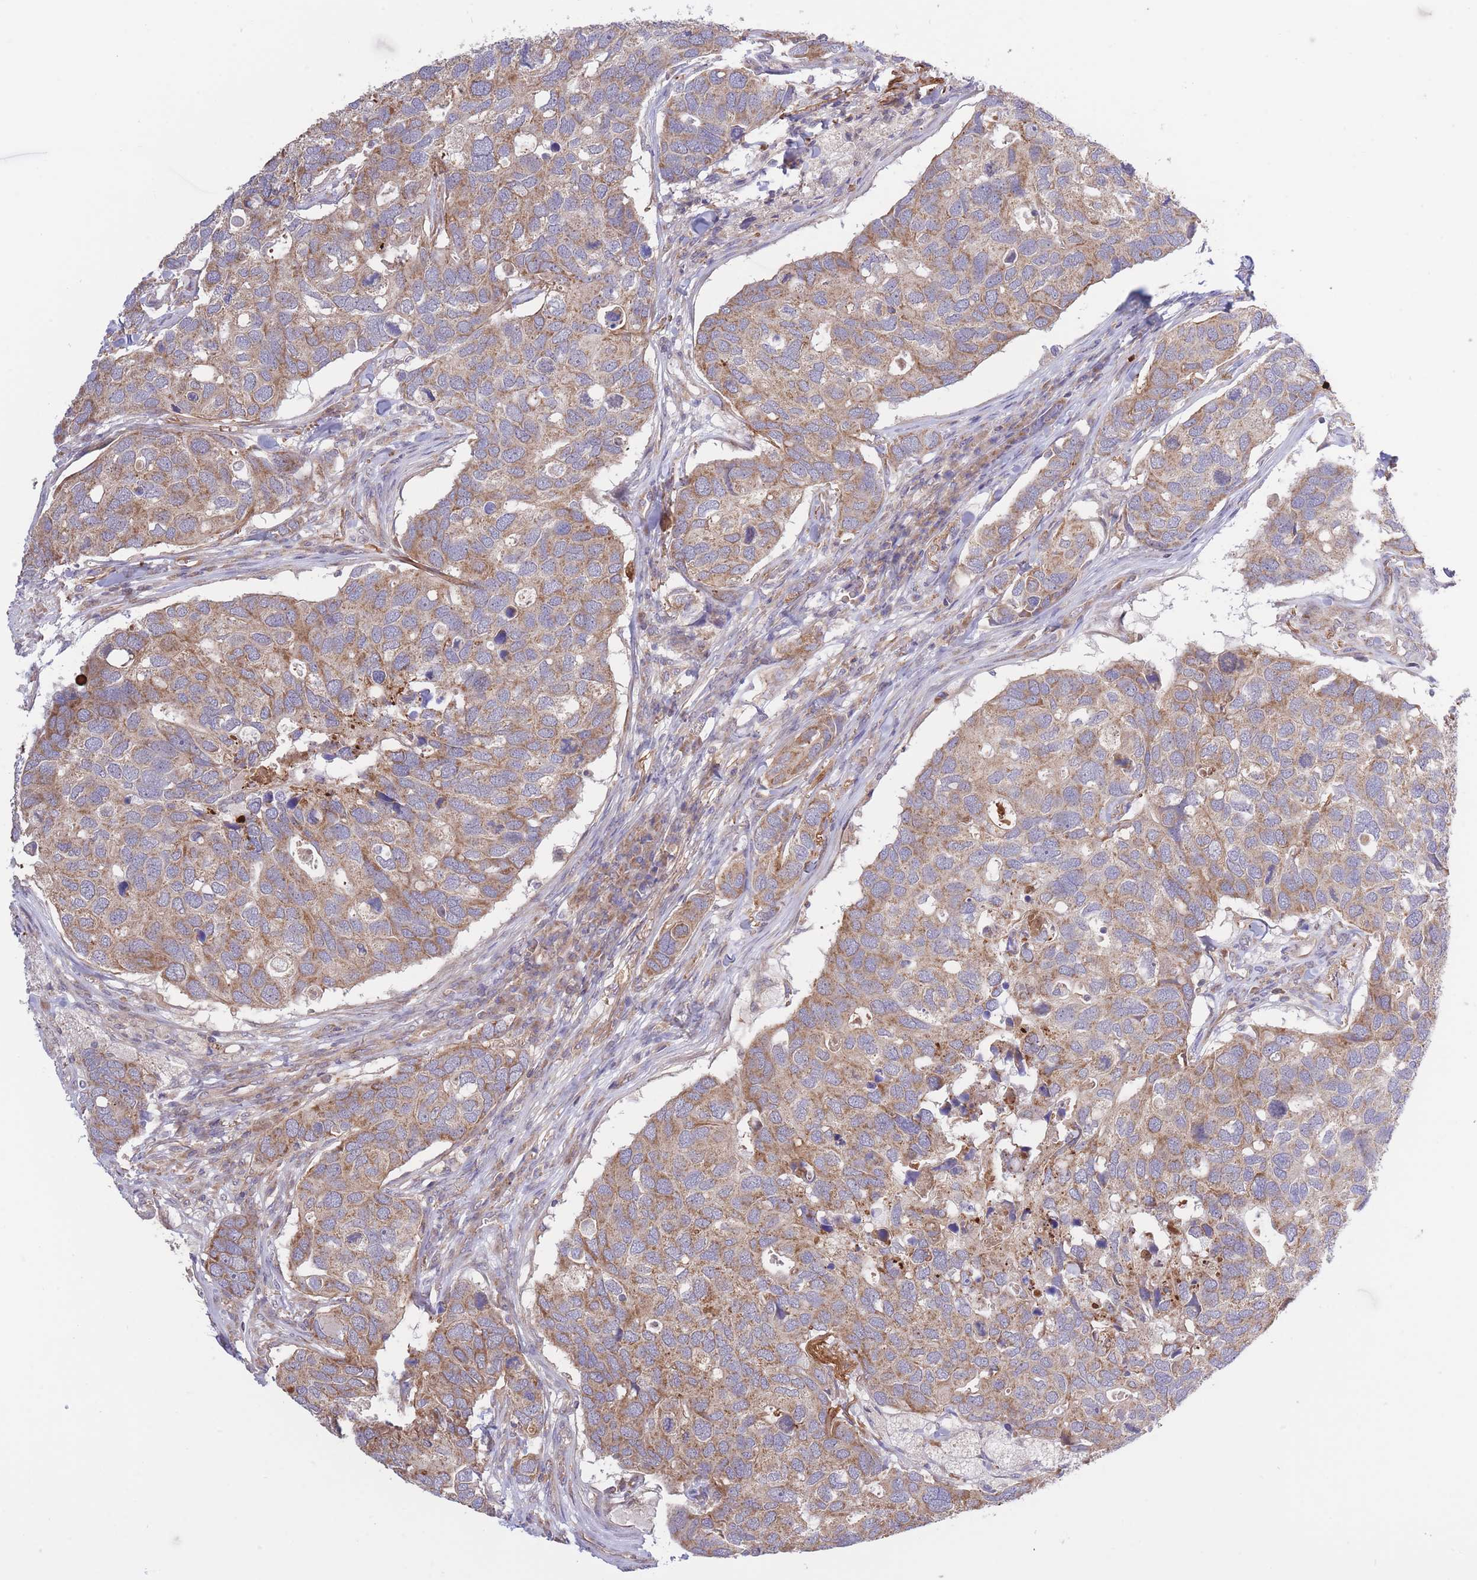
{"staining": {"intensity": "moderate", "quantity": ">75%", "location": "cytoplasmic/membranous"}, "tissue": "breast cancer", "cell_type": "Tumor cells", "image_type": "cancer", "snomed": [{"axis": "morphology", "description": "Duct carcinoma"}, {"axis": "topography", "description": "Breast"}], "caption": "Immunohistochemistry (DAB (3,3'-diaminobenzidine)) staining of breast cancer demonstrates moderate cytoplasmic/membranous protein positivity in about >75% of tumor cells.", "gene": "ATP13A2", "patient": {"sex": "female", "age": 83}}